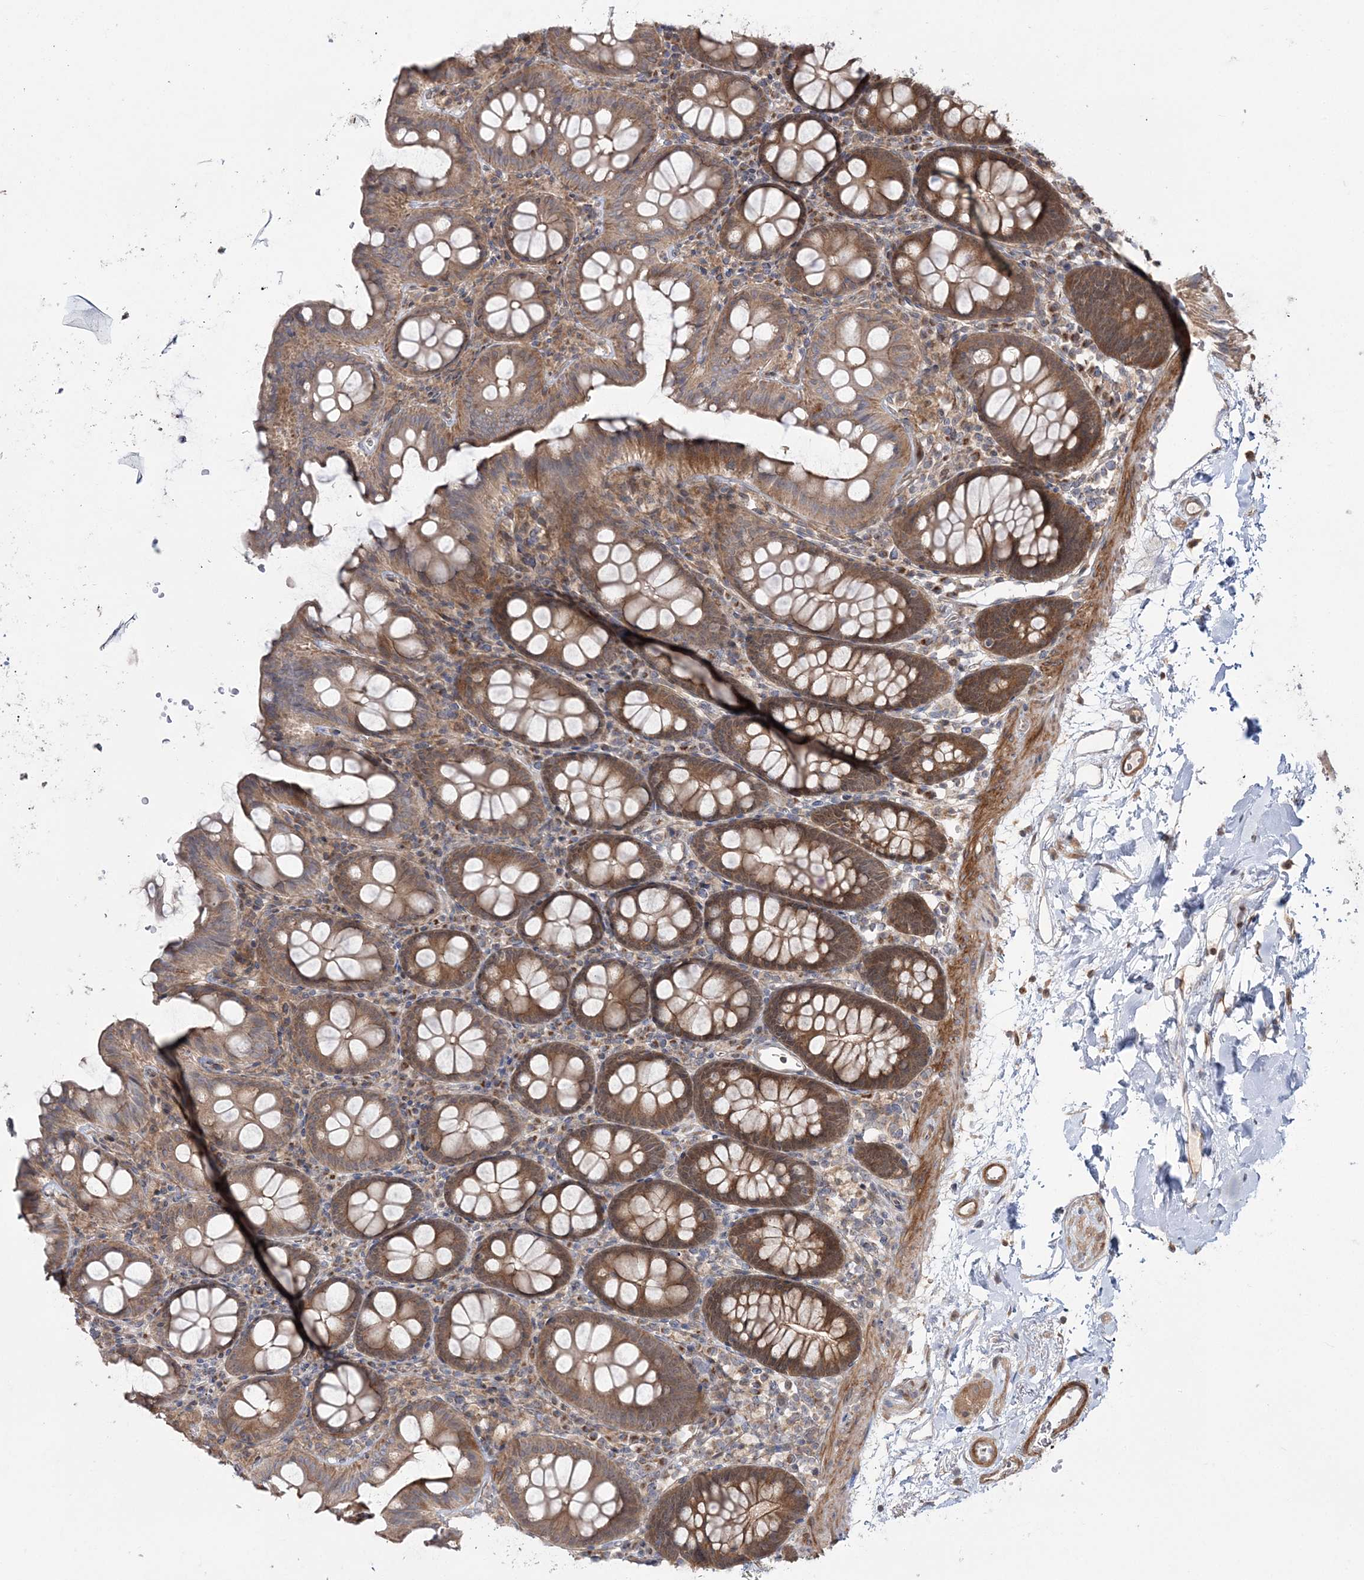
{"staining": {"intensity": "moderate", "quantity": ">75%", "location": "cytoplasmic/membranous"}, "tissue": "colon", "cell_type": "Endothelial cells", "image_type": "normal", "snomed": [{"axis": "morphology", "description": "Normal tissue, NOS"}, {"axis": "topography", "description": "Colon"}], "caption": "A high-resolution histopathology image shows immunohistochemistry staining of benign colon, which displays moderate cytoplasmic/membranous positivity in about >75% of endothelial cells.", "gene": "MOCS2", "patient": {"sex": "male", "age": 75}}